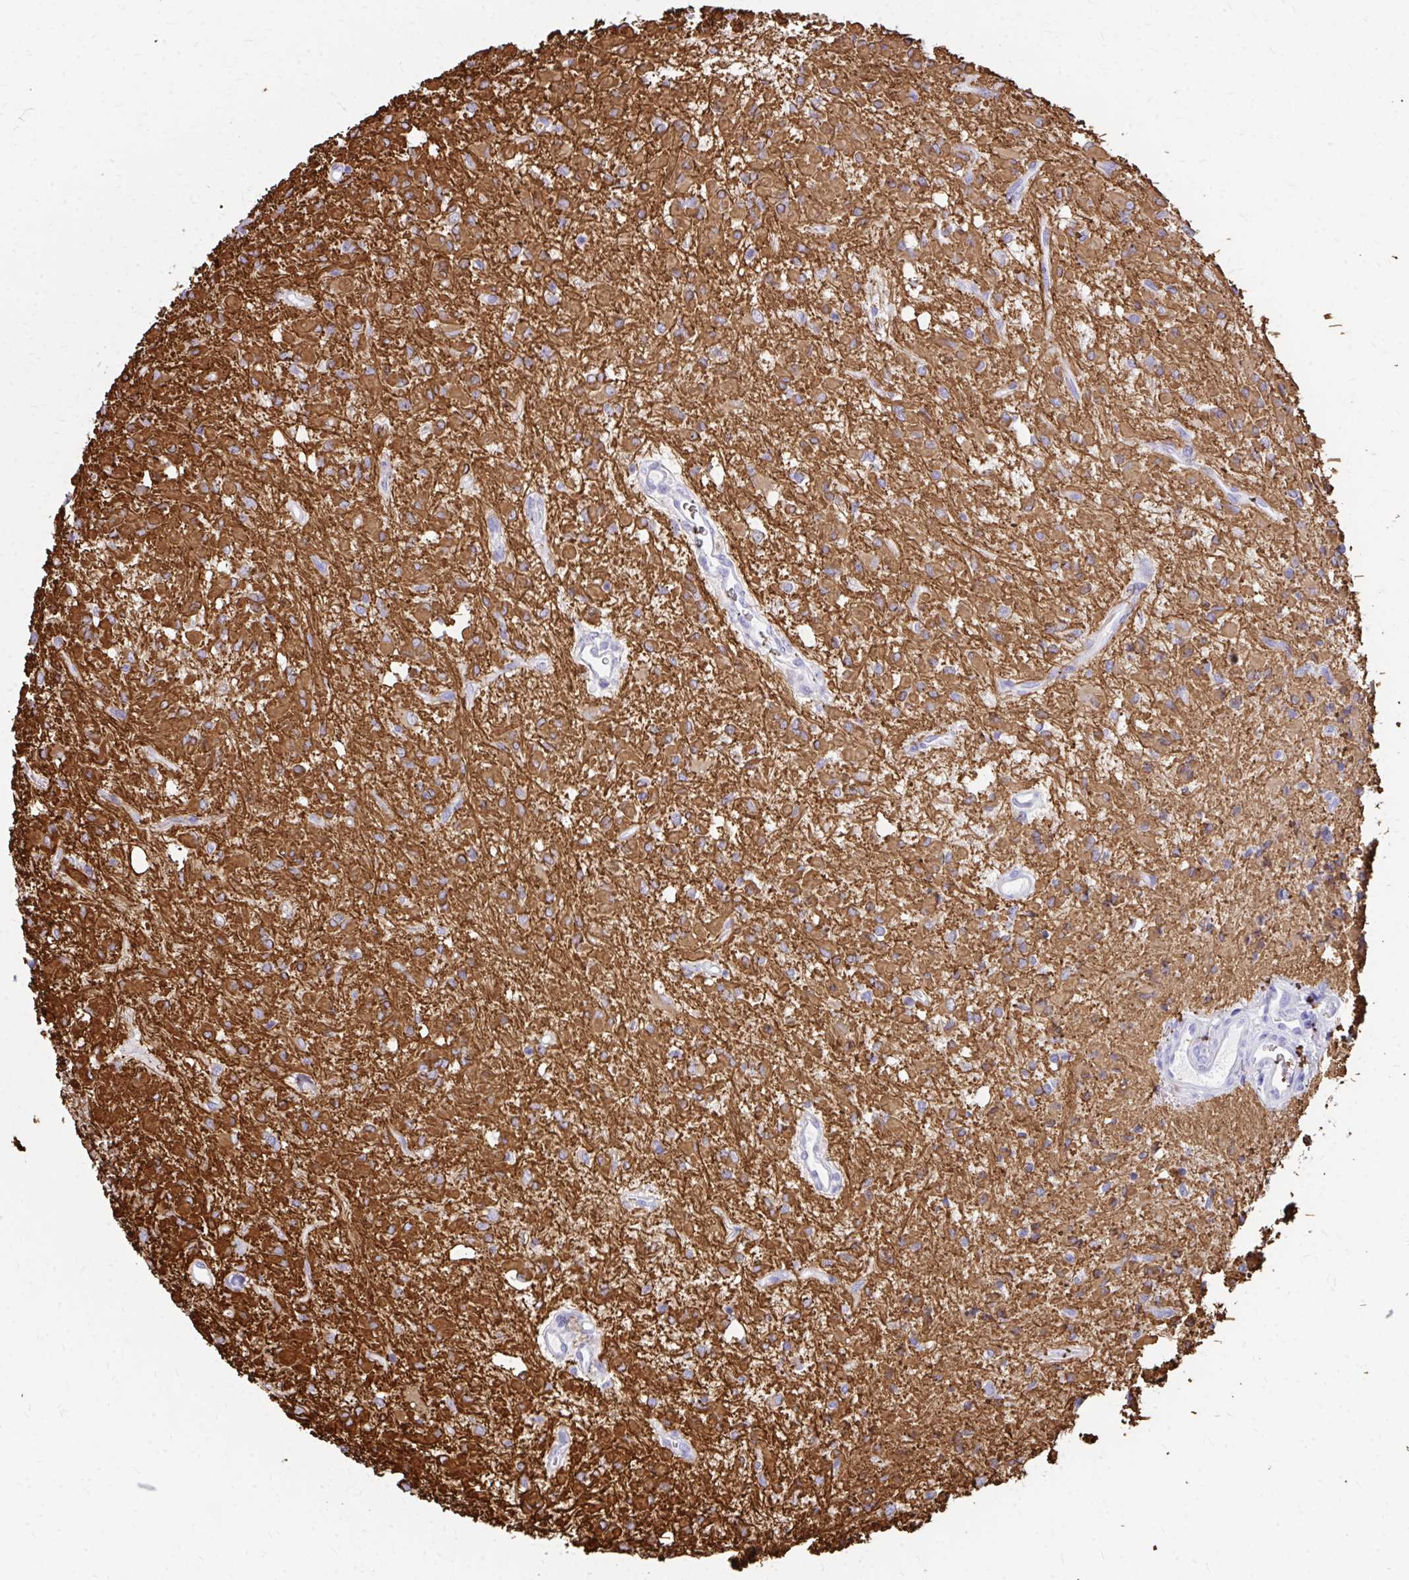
{"staining": {"intensity": "strong", "quantity": "<25%", "location": "cytoplasmic/membranous"}, "tissue": "glioma", "cell_type": "Tumor cells", "image_type": "cancer", "snomed": [{"axis": "morphology", "description": "Glioma, malignant, Low grade"}, {"axis": "topography", "description": "Brain"}], "caption": "The image reveals immunohistochemical staining of glioma. There is strong cytoplasmic/membranous staining is appreciated in about <25% of tumor cells.", "gene": "ZNF699", "patient": {"sex": "female", "age": 33}}